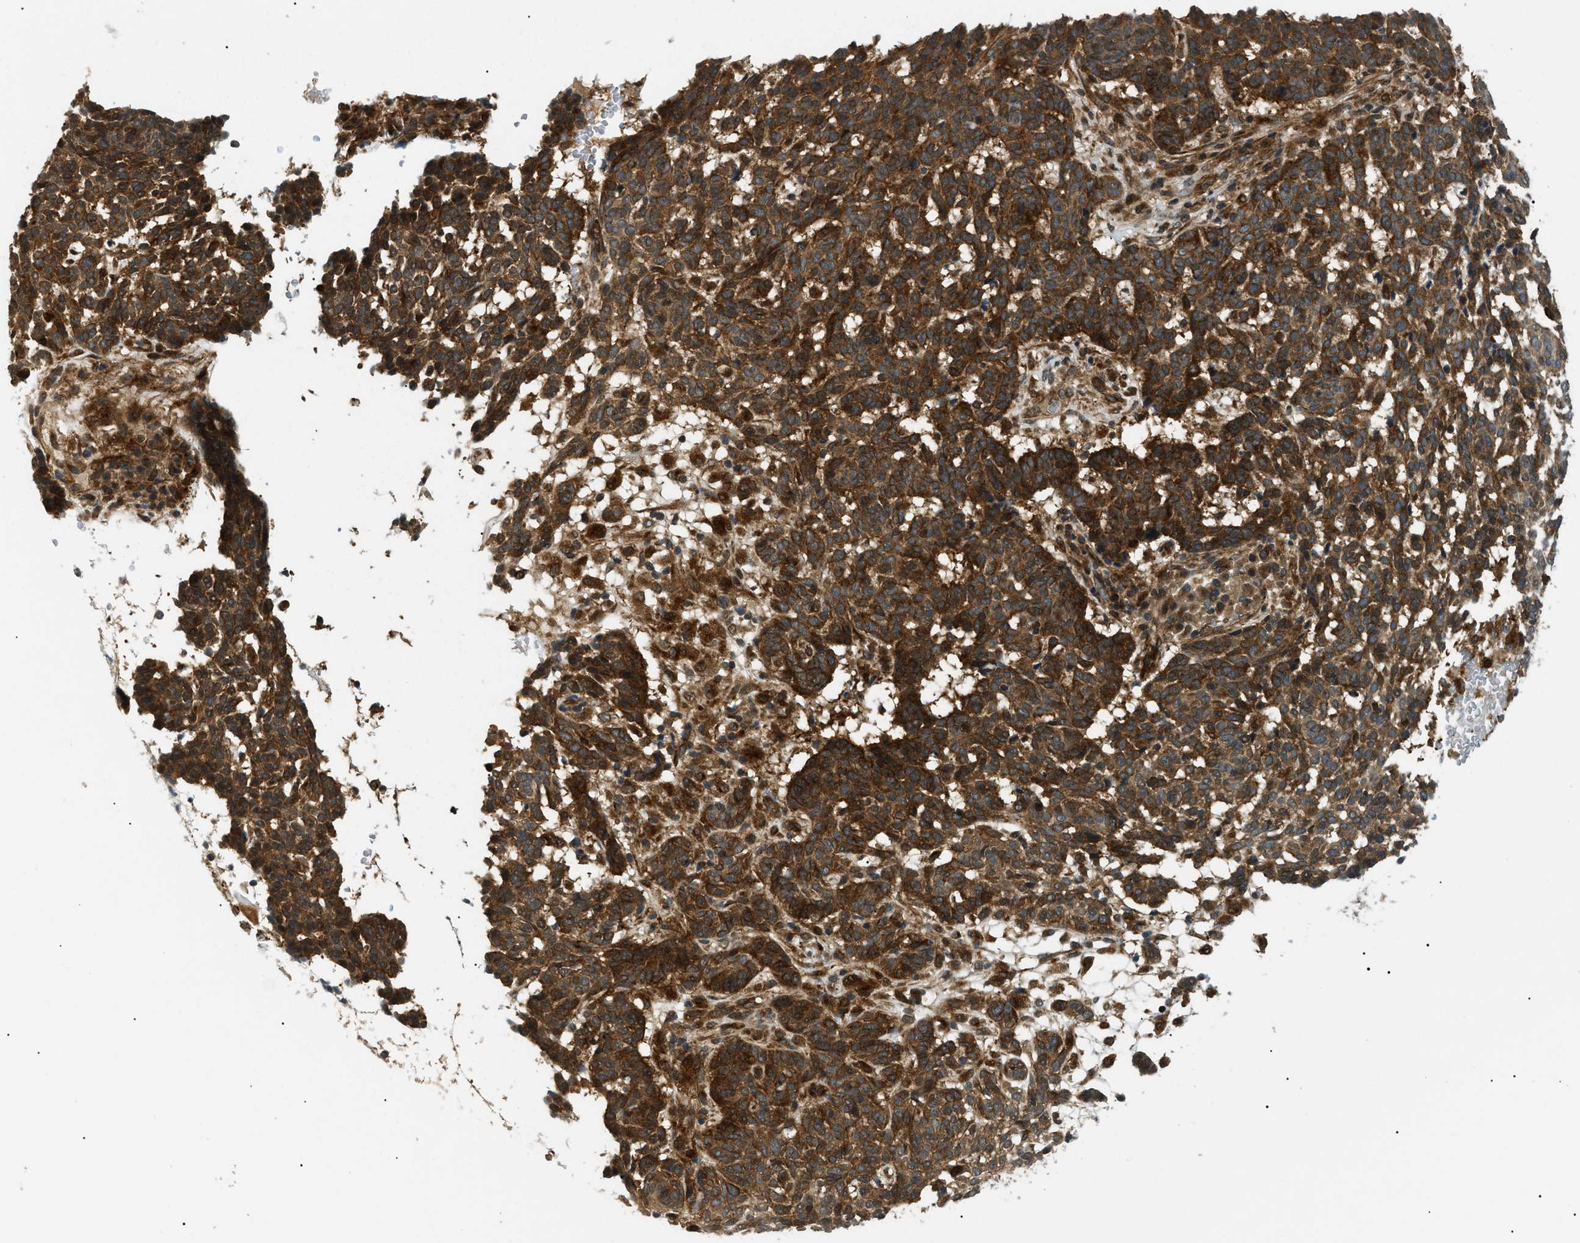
{"staining": {"intensity": "strong", "quantity": ">75%", "location": "cytoplasmic/membranous"}, "tissue": "skin cancer", "cell_type": "Tumor cells", "image_type": "cancer", "snomed": [{"axis": "morphology", "description": "Basal cell carcinoma"}, {"axis": "topography", "description": "Skin"}], "caption": "Immunohistochemistry (IHC) (DAB) staining of human skin basal cell carcinoma shows strong cytoplasmic/membranous protein expression in about >75% of tumor cells.", "gene": "ATP6AP1", "patient": {"sex": "male", "age": 85}}